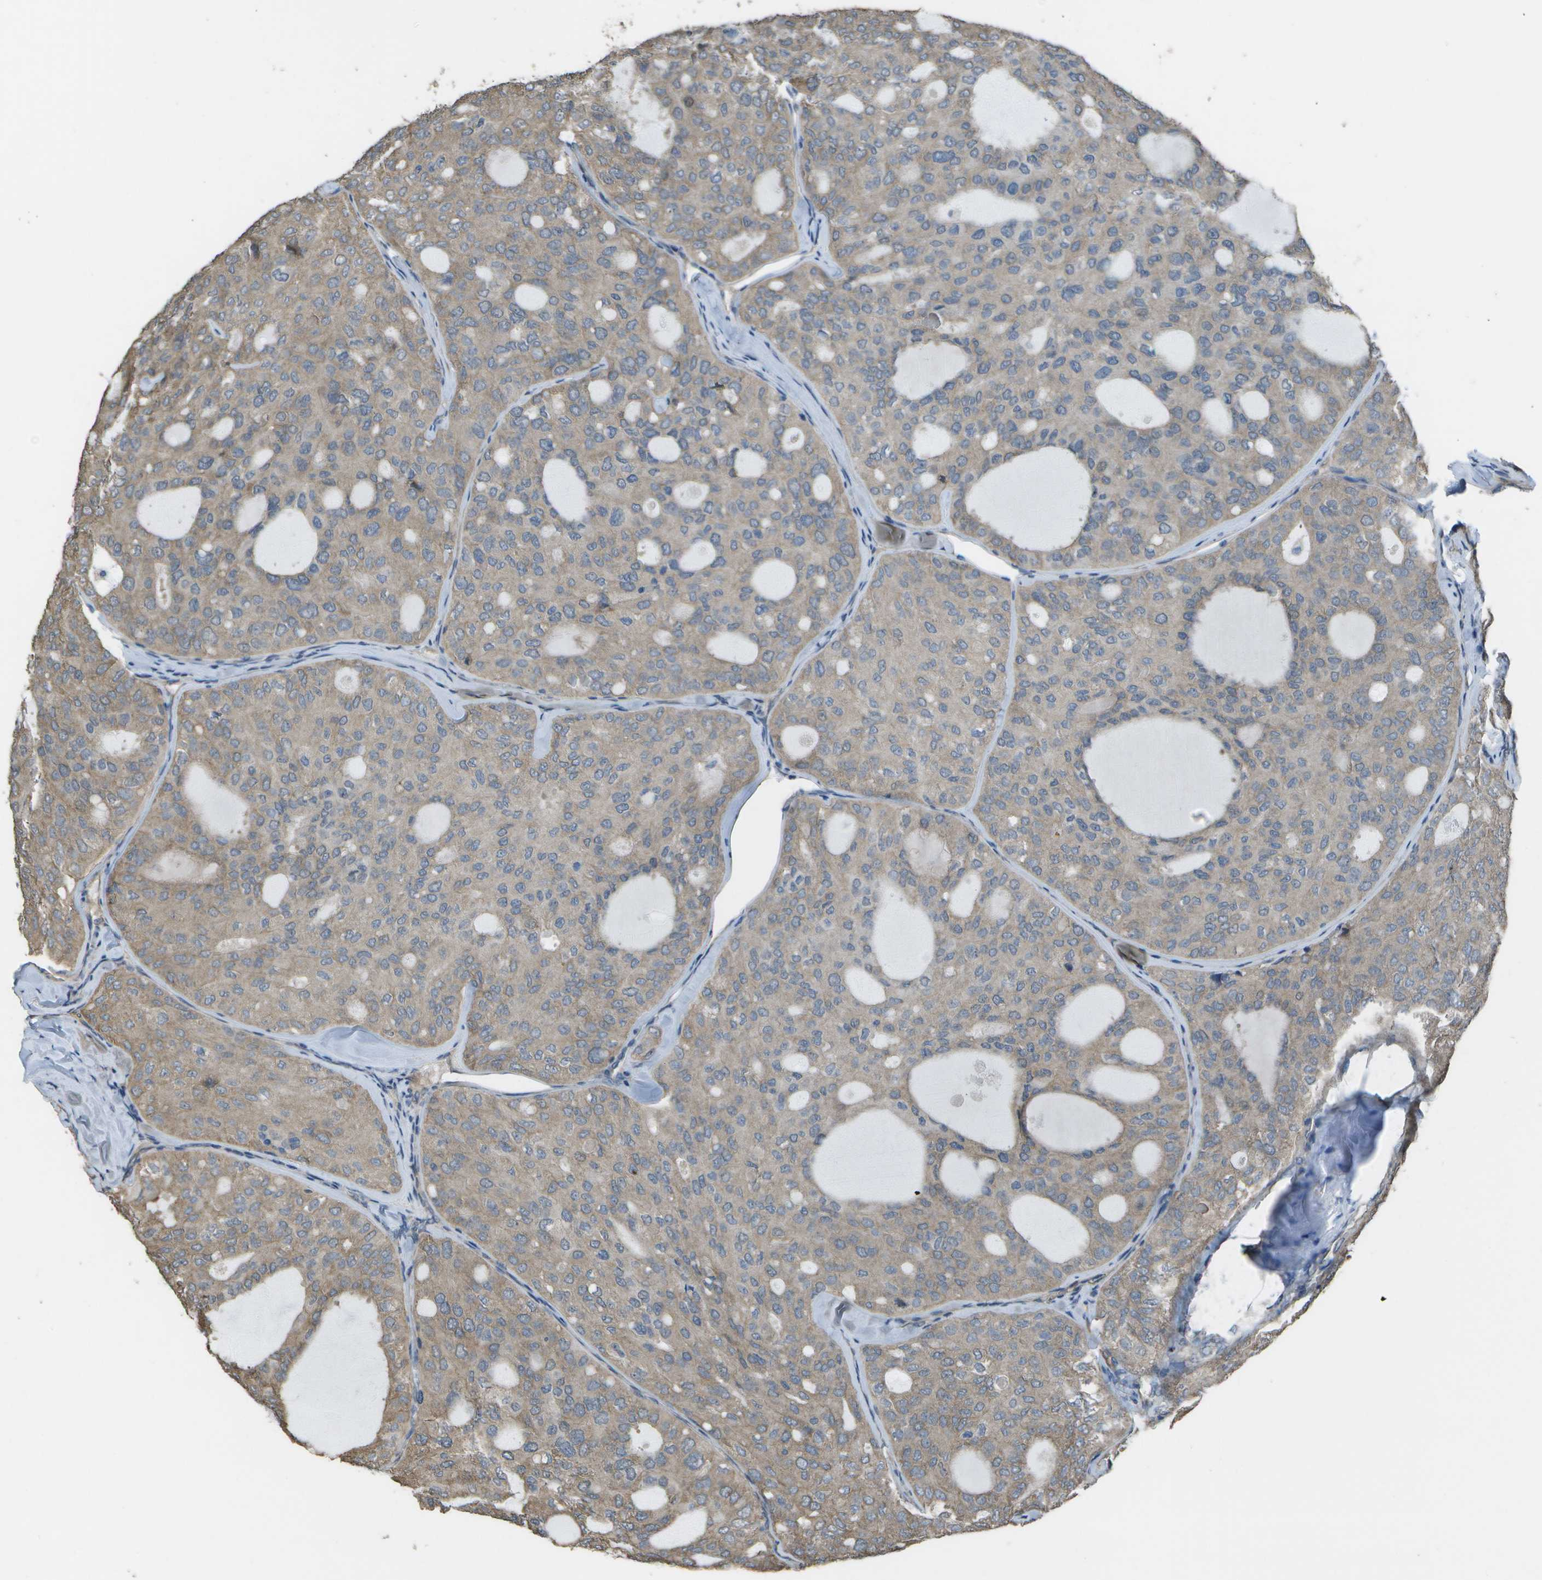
{"staining": {"intensity": "weak", "quantity": "25%-75%", "location": "cytoplasmic/membranous"}, "tissue": "thyroid cancer", "cell_type": "Tumor cells", "image_type": "cancer", "snomed": [{"axis": "morphology", "description": "Follicular adenoma carcinoma, NOS"}, {"axis": "topography", "description": "Thyroid gland"}], "caption": "Immunohistochemistry (IHC) (DAB) staining of human follicular adenoma carcinoma (thyroid) shows weak cytoplasmic/membranous protein expression in approximately 25%-75% of tumor cells.", "gene": "CLNS1A", "patient": {"sex": "male", "age": 75}}